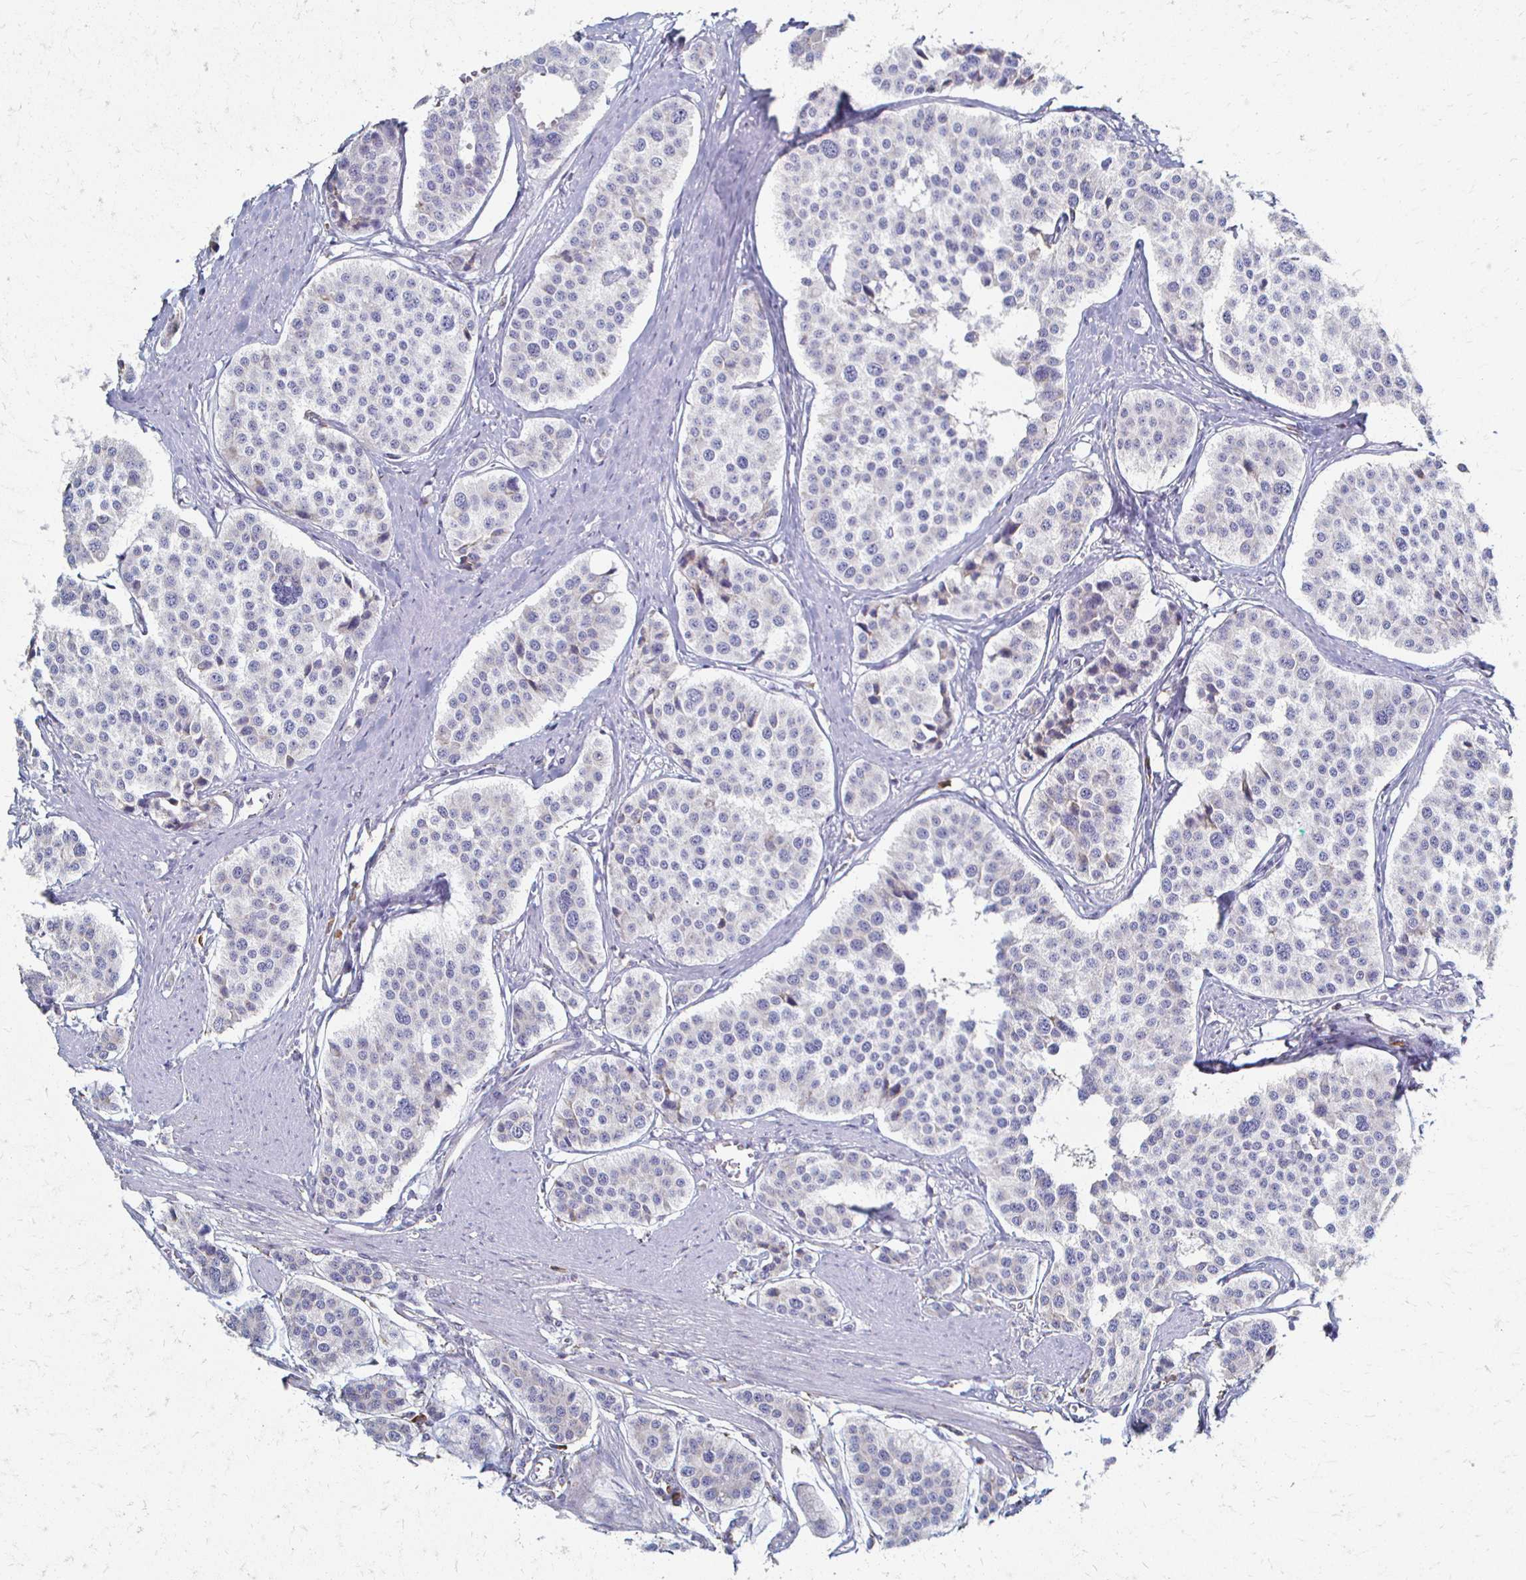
{"staining": {"intensity": "negative", "quantity": "none", "location": "none"}, "tissue": "carcinoid", "cell_type": "Tumor cells", "image_type": "cancer", "snomed": [{"axis": "morphology", "description": "Carcinoid, malignant, NOS"}, {"axis": "topography", "description": "Small intestine"}], "caption": "The photomicrograph demonstrates no significant staining in tumor cells of carcinoid (malignant). Brightfield microscopy of immunohistochemistry (IHC) stained with DAB (brown) and hematoxylin (blue), captured at high magnification.", "gene": "ATP1A3", "patient": {"sex": "male", "age": 60}}